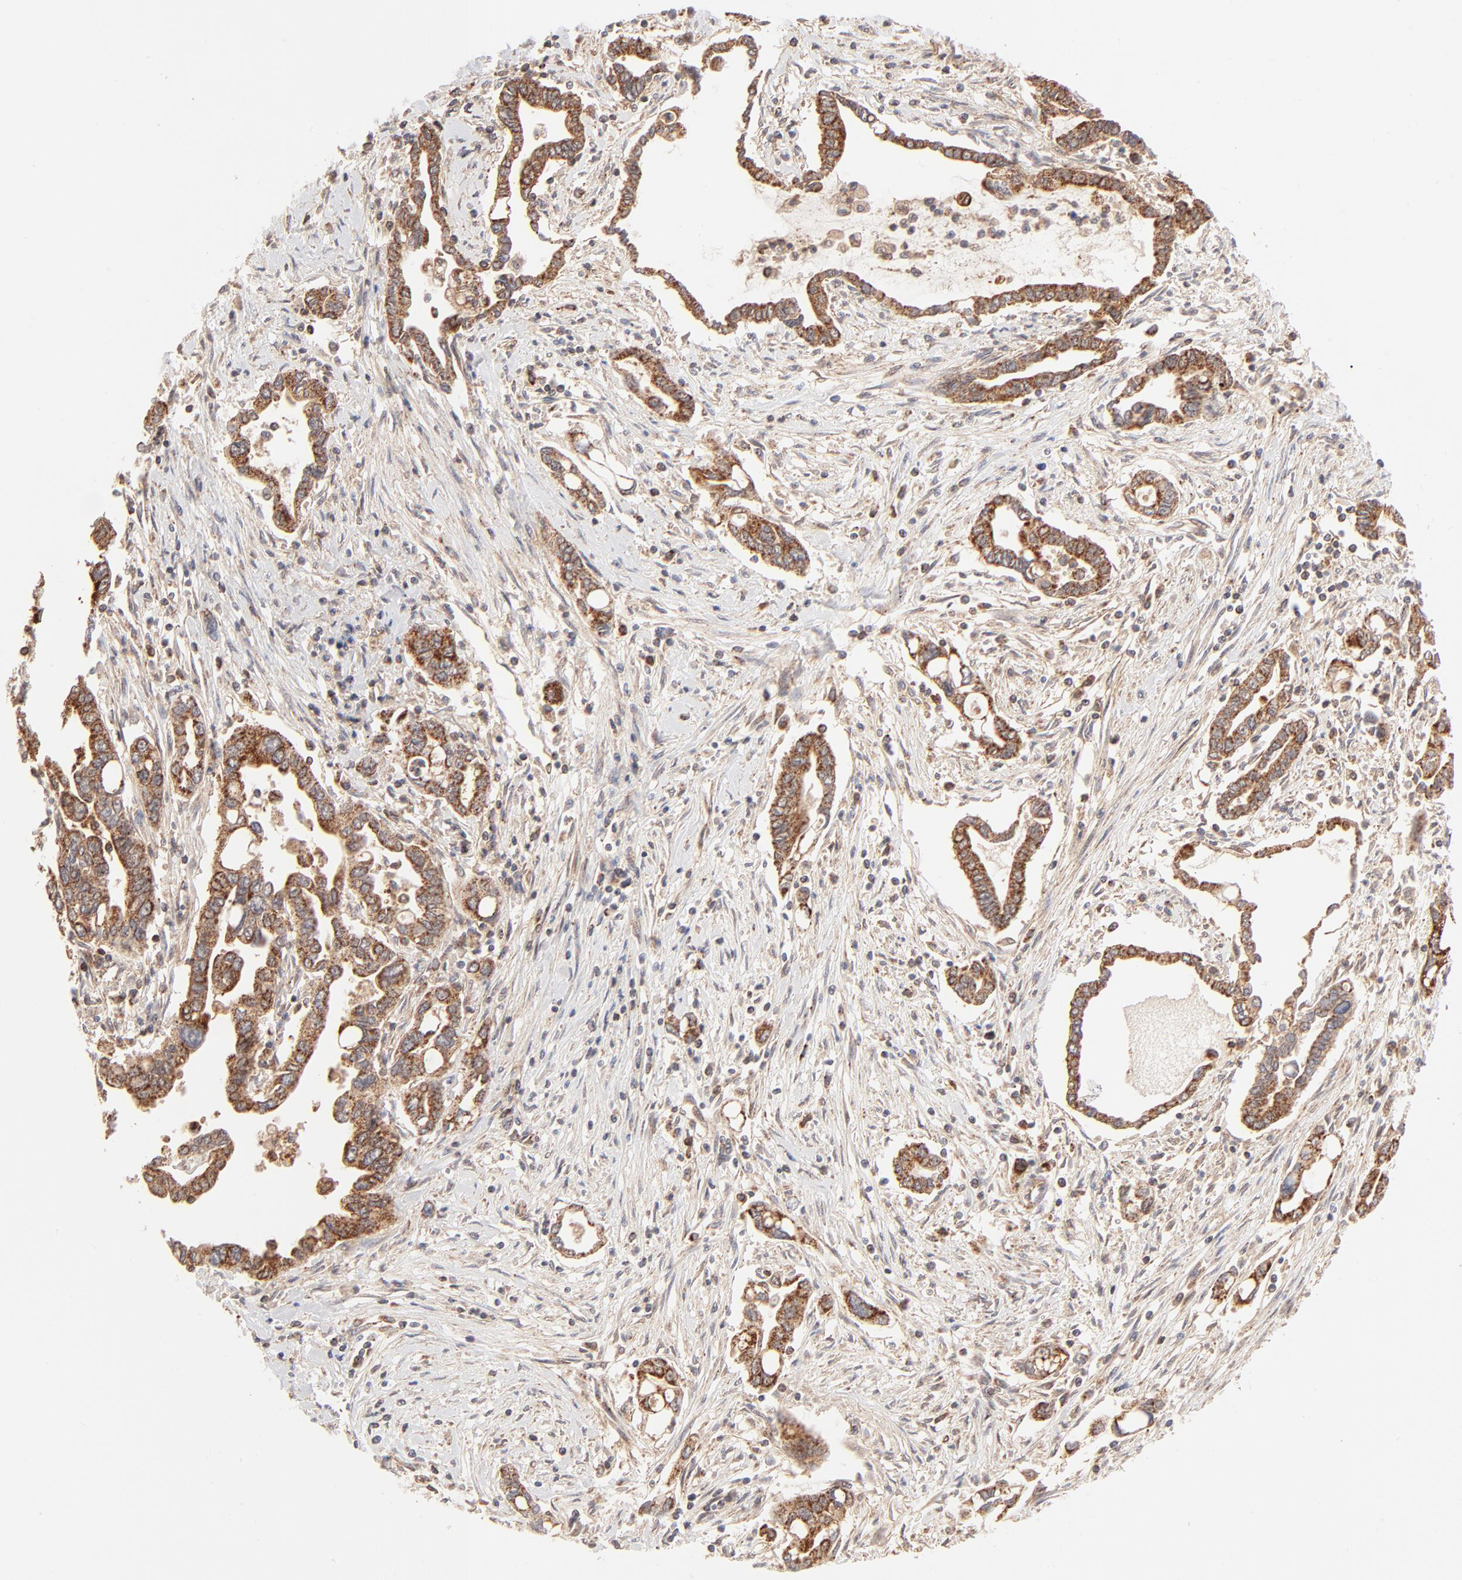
{"staining": {"intensity": "strong", "quantity": ">75%", "location": "cytoplasmic/membranous"}, "tissue": "pancreatic cancer", "cell_type": "Tumor cells", "image_type": "cancer", "snomed": [{"axis": "morphology", "description": "Adenocarcinoma, NOS"}, {"axis": "topography", "description": "Pancreas"}], "caption": "Tumor cells display strong cytoplasmic/membranous positivity in approximately >75% of cells in pancreatic adenocarcinoma.", "gene": "CSPG4", "patient": {"sex": "female", "age": 57}}